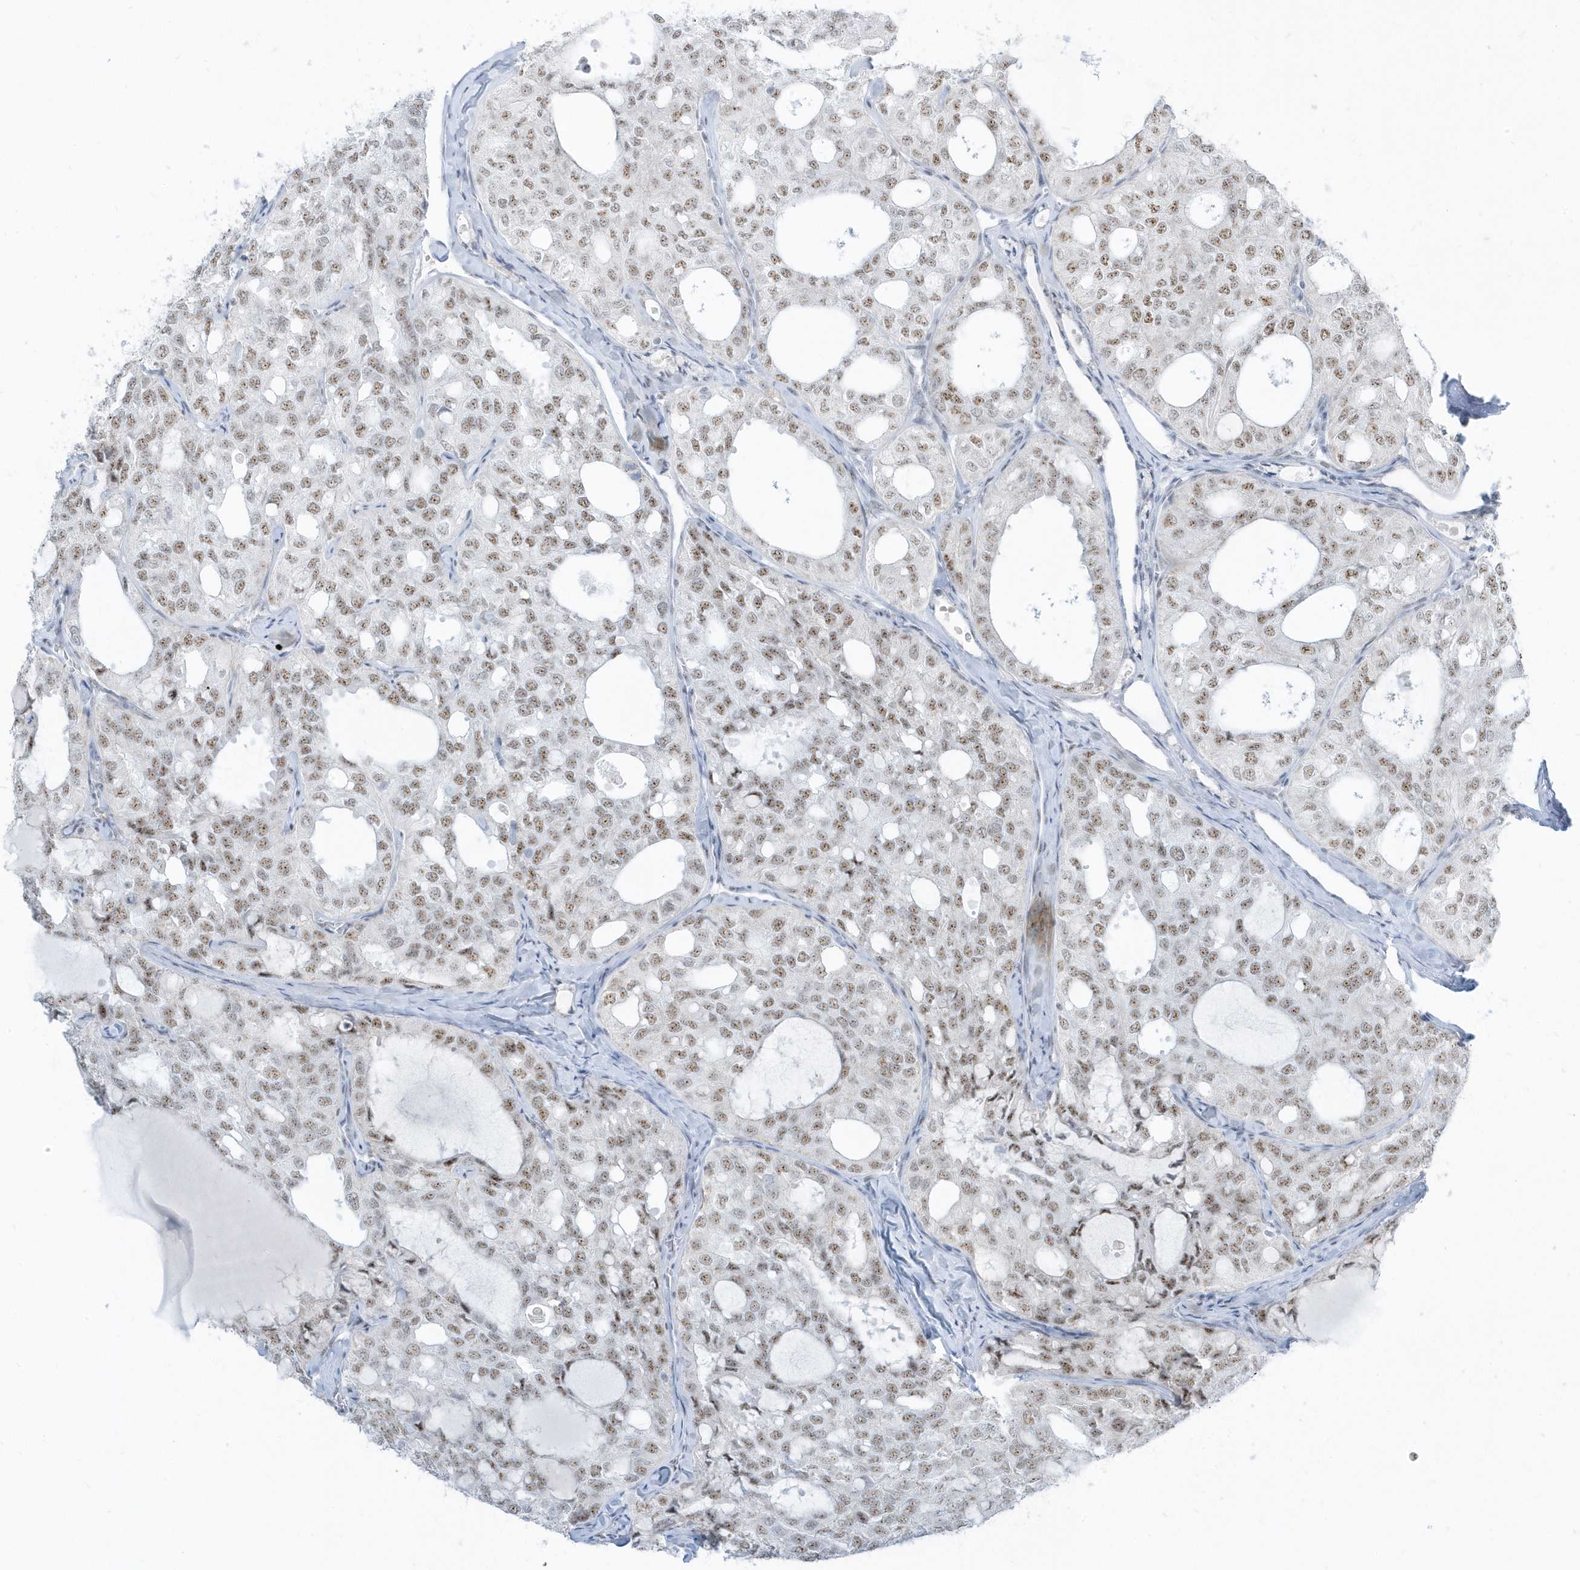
{"staining": {"intensity": "moderate", "quantity": ">75%", "location": "nuclear"}, "tissue": "thyroid cancer", "cell_type": "Tumor cells", "image_type": "cancer", "snomed": [{"axis": "morphology", "description": "Follicular adenoma carcinoma, NOS"}, {"axis": "topography", "description": "Thyroid gland"}], "caption": "The micrograph shows immunohistochemical staining of follicular adenoma carcinoma (thyroid). There is moderate nuclear expression is seen in about >75% of tumor cells.", "gene": "PLEKHN1", "patient": {"sex": "male", "age": 75}}